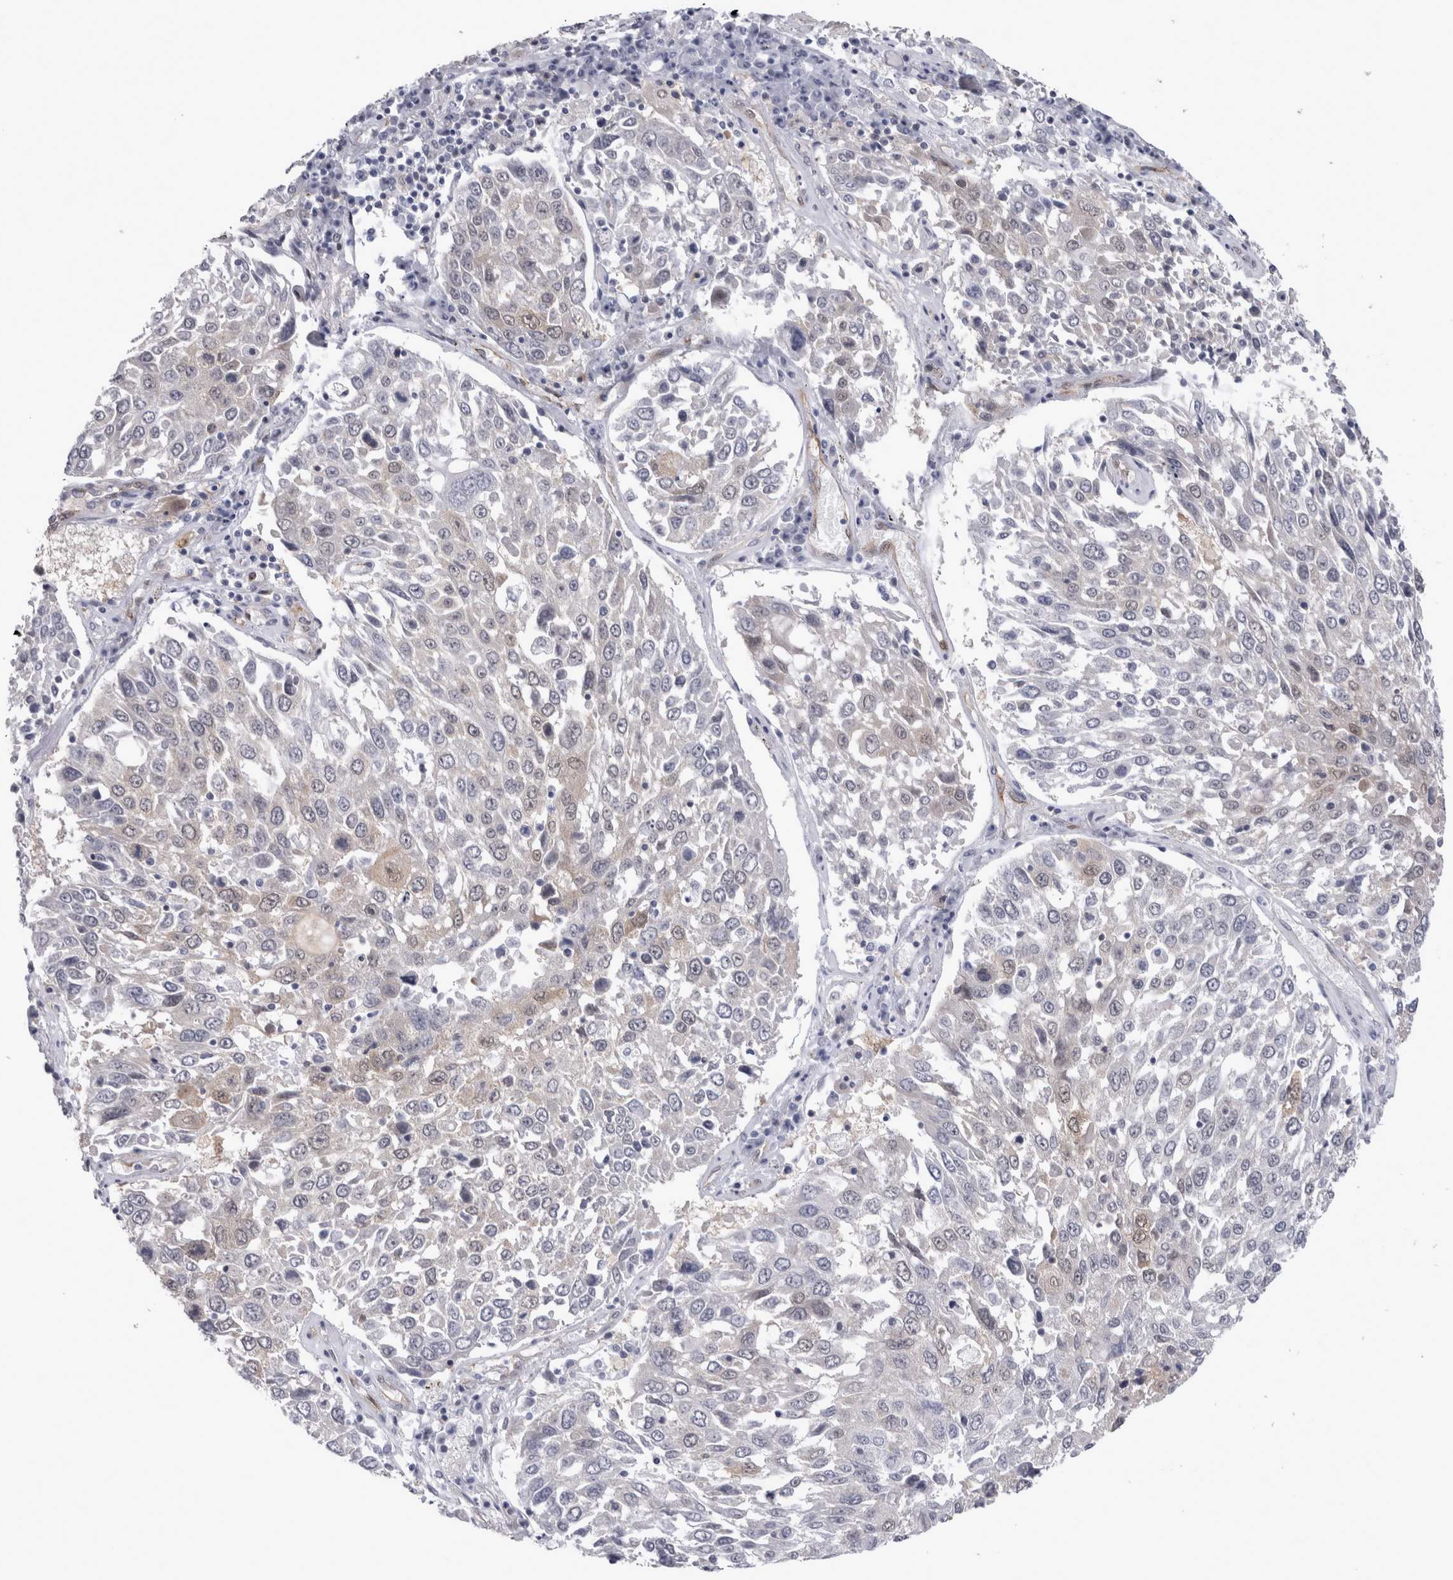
{"staining": {"intensity": "negative", "quantity": "none", "location": "none"}, "tissue": "lung cancer", "cell_type": "Tumor cells", "image_type": "cancer", "snomed": [{"axis": "morphology", "description": "Squamous cell carcinoma, NOS"}, {"axis": "topography", "description": "Lung"}], "caption": "Tumor cells are negative for protein expression in human lung squamous cell carcinoma. (DAB (3,3'-diaminobenzidine) immunohistochemistry with hematoxylin counter stain).", "gene": "ACOT7", "patient": {"sex": "male", "age": 65}}